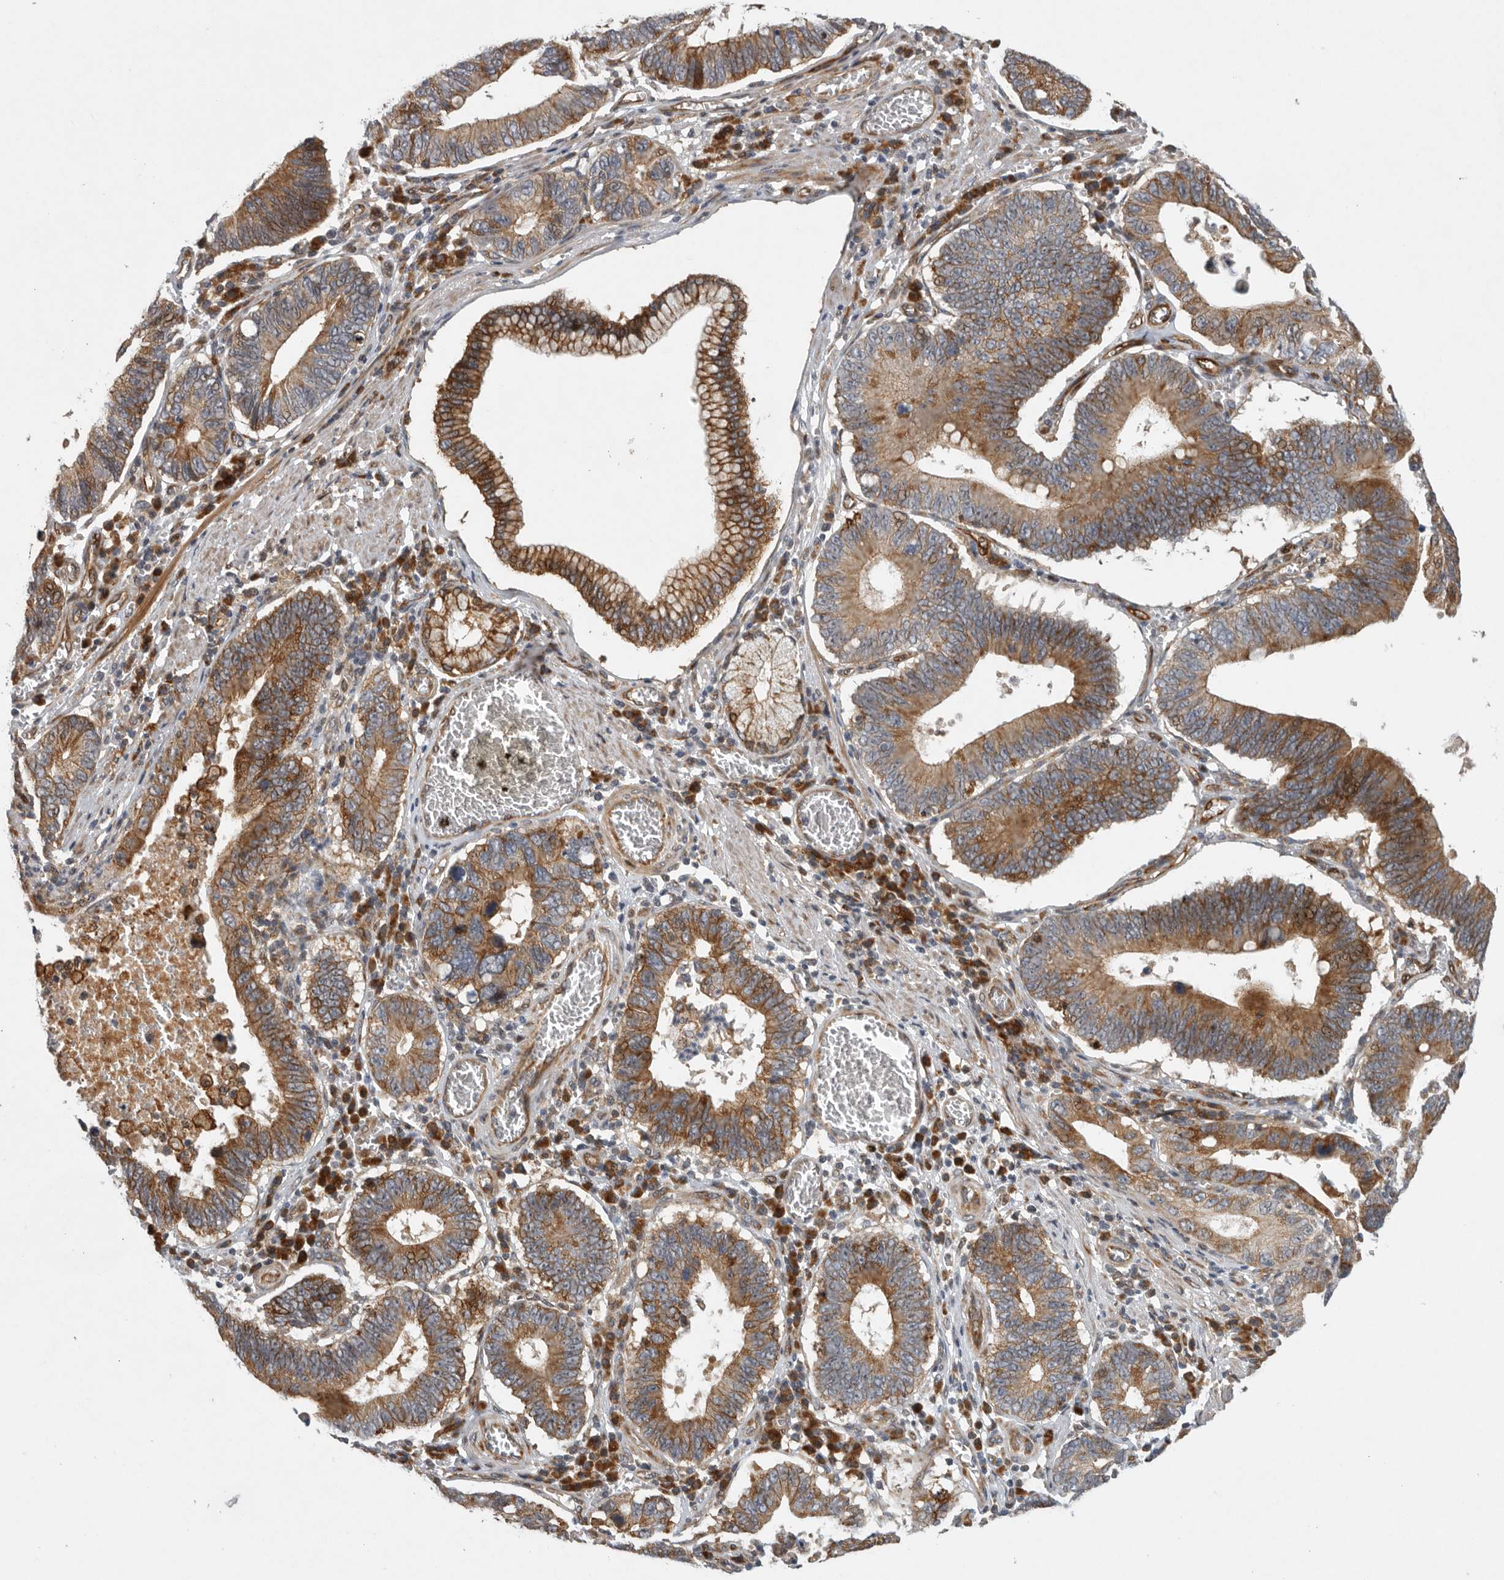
{"staining": {"intensity": "moderate", "quantity": ">75%", "location": "cytoplasmic/membranous"}, "tissue": "stomach cancer", "cell_type": "Tumor cells", "image_type": "cancer", "snomed": [{"axis": "morphology", "description": "Adenocarcinoma, NOS"}, {"axis": "topography", "description": "Stomach"}, {"axis": "topography", "description": "Gastric cardia"}], "caption": "Immunohistochemical staining of human adenocarcinoma (stomach) demonstrates medium levels of moderate cytoplasmic/membranous protein staining in about >75% of tumor cells.", "gene": "MPDZ", "patient": {"sex": "male", "age": 59}}